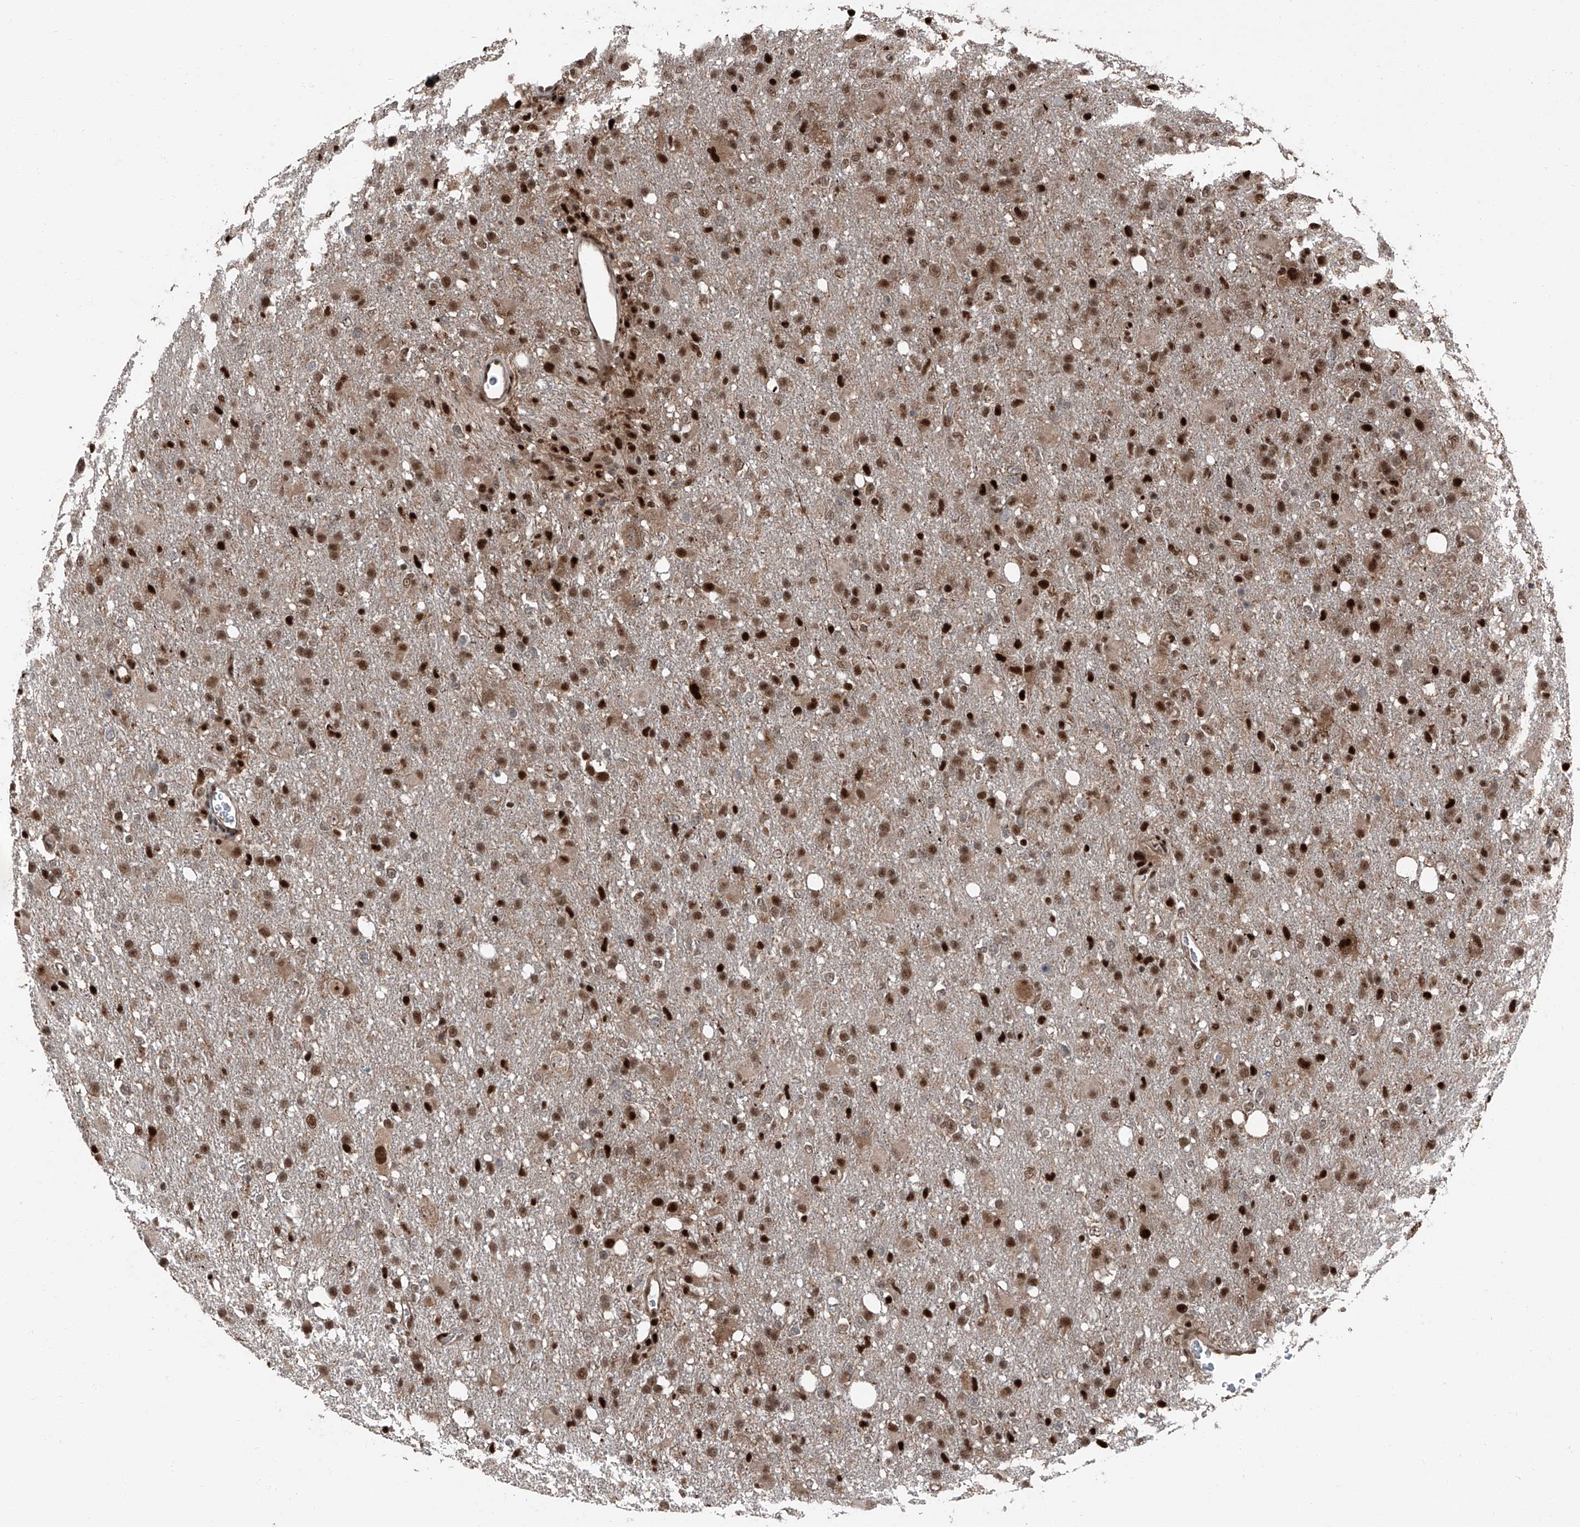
{"staining": {"intensity": "strong", "quantity": ">75%", "location": "nuclear"}, "tissue": "glioma", "cell_type": "Tumor cells", "image_type": "cancer", "snomed": [{"axis": "morphology", "description": "Glioma, malignant, High grade"}, {"axis": "topography", "description": "Brain"}], "caption": "Glioma stained with immunohistochemistry (IHC) displays strong nuclear expression in approximately >75% of tumor cells. (DAB (3,3'-diaminobenzidine) IHC, brown staining for protein, blue staining for nuclei).", "gene": "FKBP5", "patient": {"sex": "female", "age": 57}}